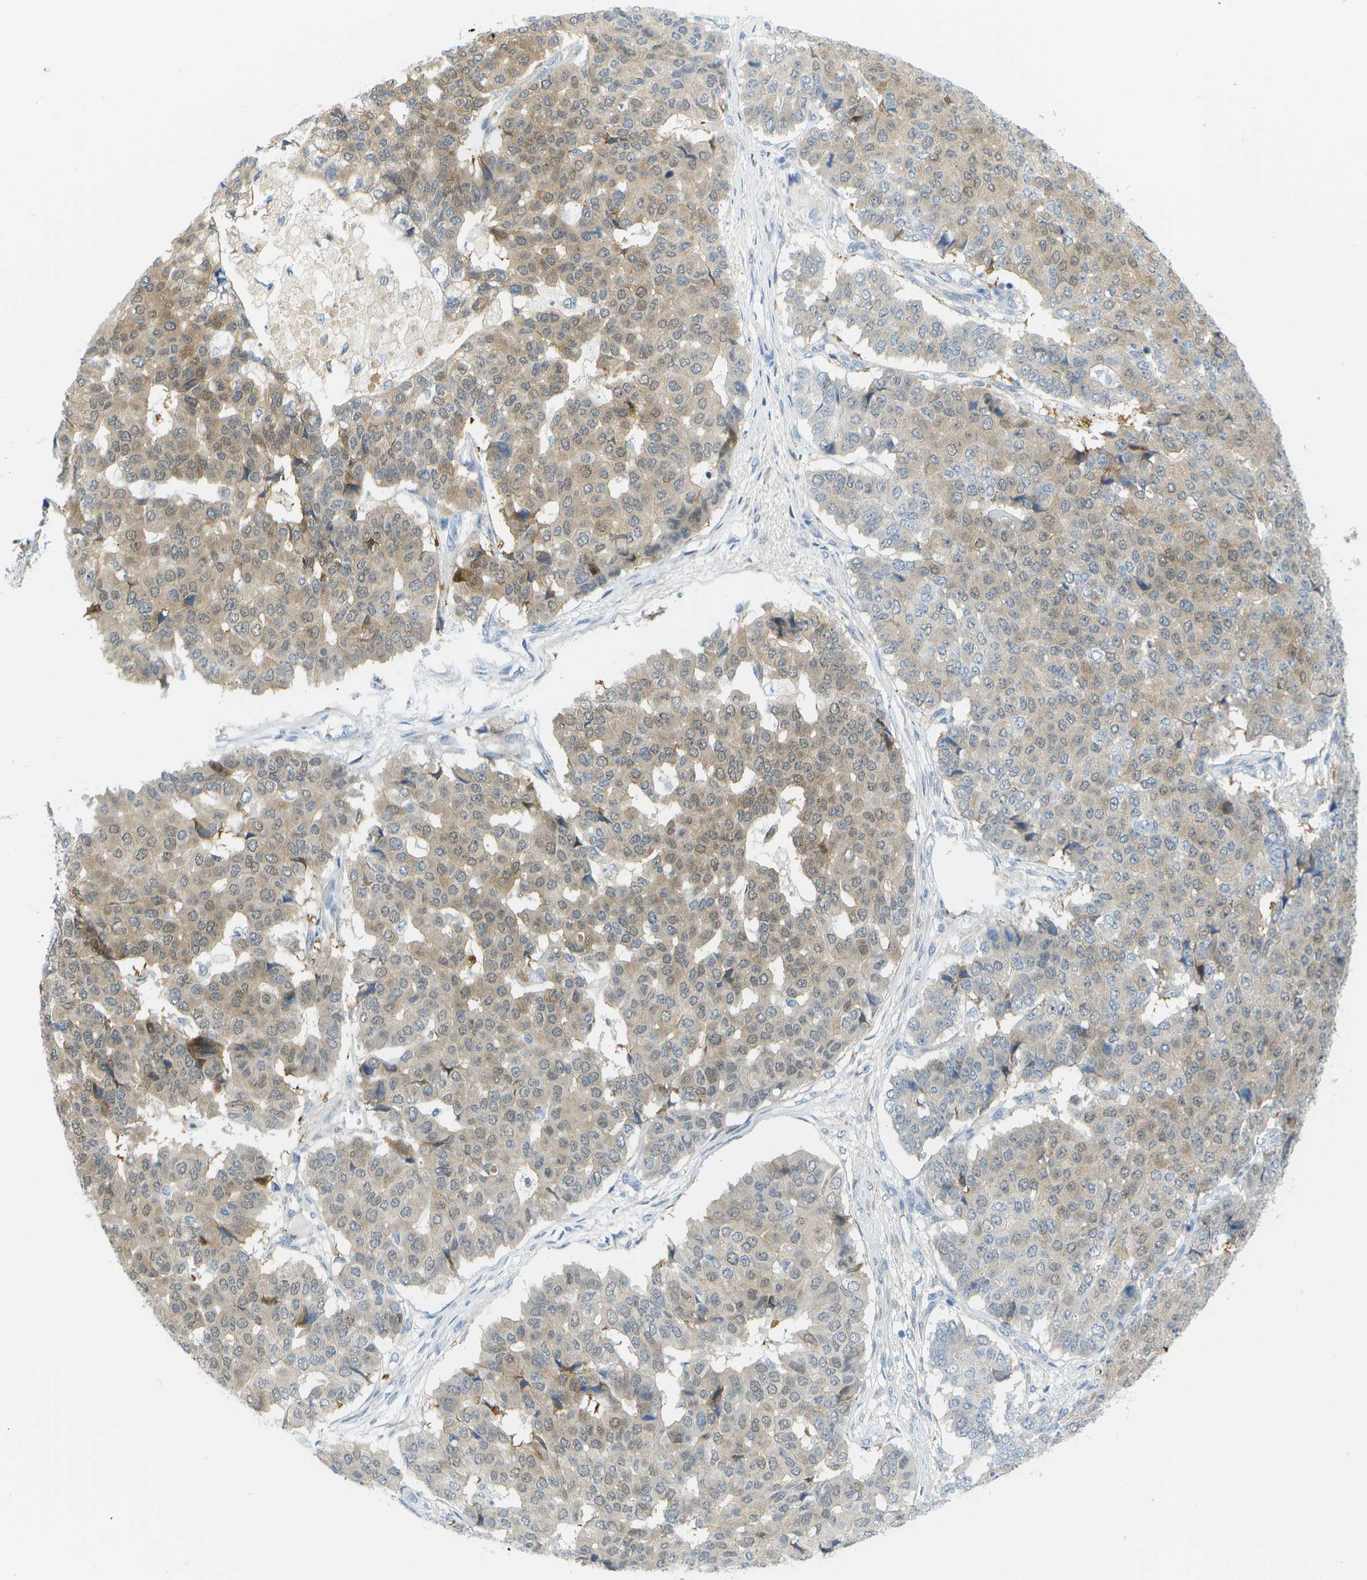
{"staining": {"intensity": "weak", "quantity": ">75%", "location": "cytoplasmic/membranous,nuclear"}, "tissue": "pancreatic cancer", "cell_type": "Tumor cells", "image_type": "cancer", "snomed": [{"axis": "morphology", "description": "Adenocarcinoma, NOS"}, {"axis": "topography", "description": "Pancreas"}], "caption": "An image of human adenocarcinoma (pancreatic) stained for a protein shows weak cytoplasmic/membranous and nuclear brown staining in tumor cells.", "gene": "CUL9", "patient": {"sex": "male", "age": 50}}